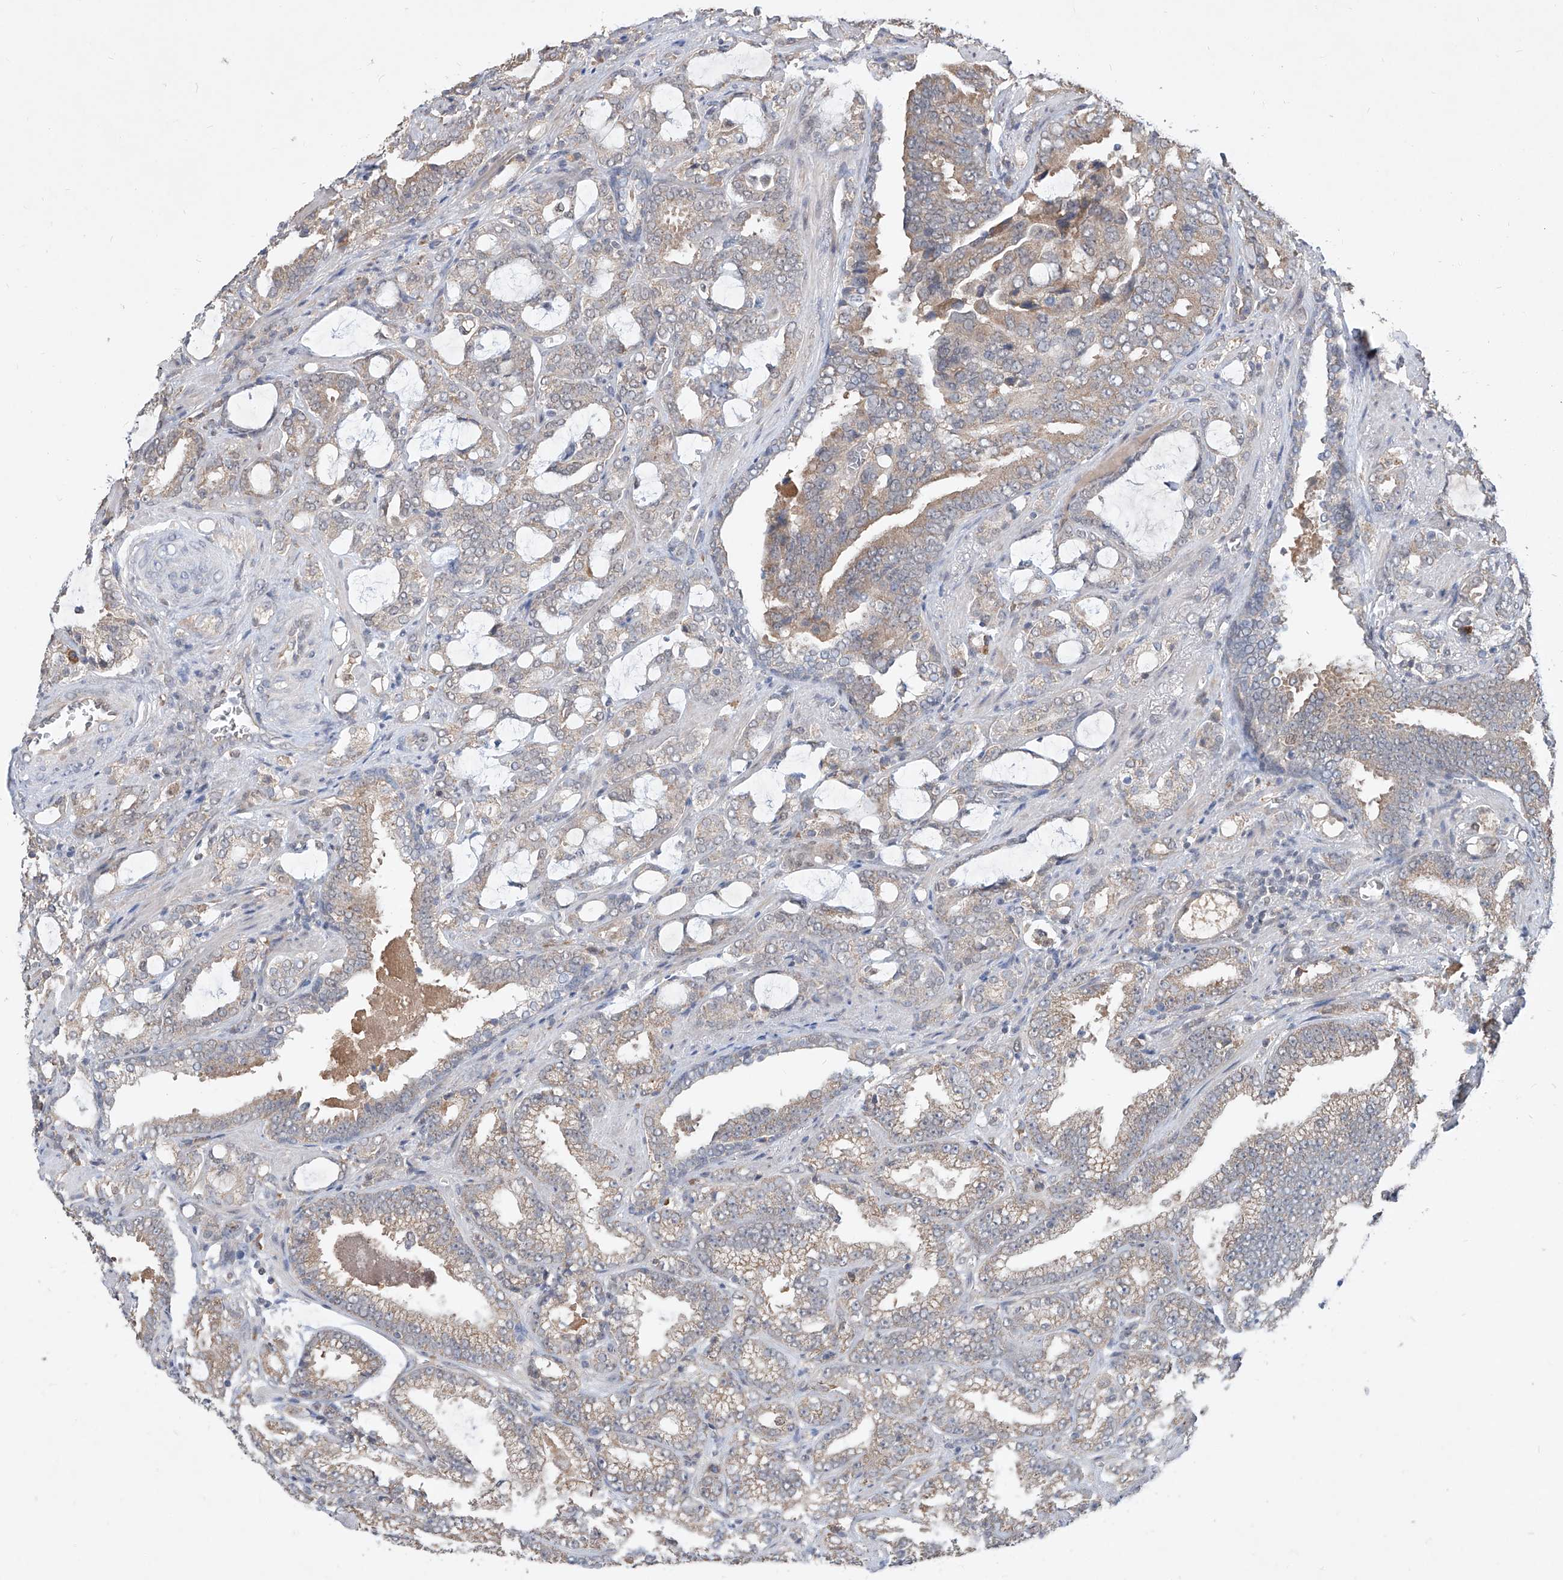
{"staining": {"intensity": "weak", "quantity": "<25%", "location": "cytoplasmic/membranous"}, "tissue": "prostate cancer", "cell_type": "Tumor cells", "image_type": "cancer", "snomed": [{"axis": "morphology", "description": "Adenocarcinoma, High grade"}, {"axis": "topography", "description": "Prostate and seminal vesicle, NOS"}], "caption": "The micrograph shows no significant positivity in tumor cells of prostate cancer.", "gene": "CARMIL3", "patient": {"sex": "male", "age": 67}}